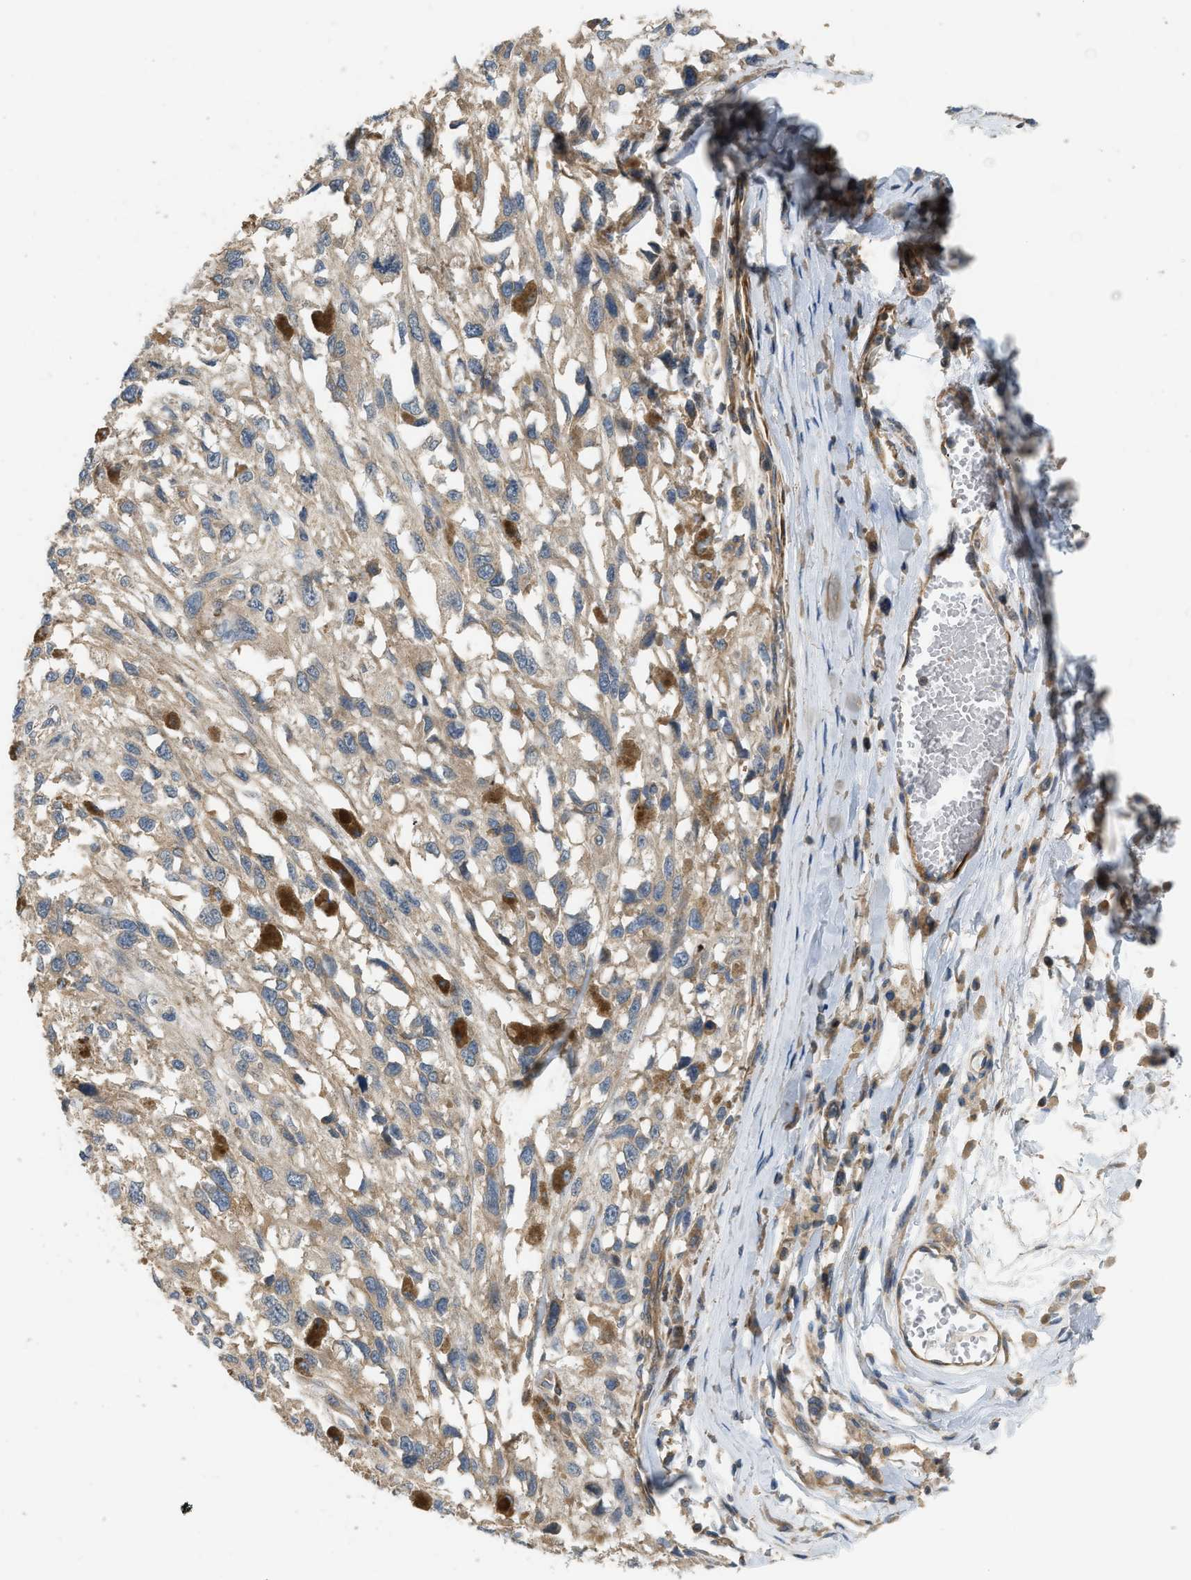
{"staining": {"intensity": "negative", "quantity": "none", "location": "none"}, "tissue": "melanoma", "cell_type": "Tumor cells", "image_type": "cancer", "snomed": [{"axis": "morphology", "description": "Malignant melanoma, Metastatic site"}, {"axis": "topography", "description": "Lymph node"}], "caption": "Immunohistochemistry (IHC) photomicrograph of neoplastic tissue: human malignant melanoma (metastatic site) stained with DAB (3,3'-diaminobenzidine) displays no significant protein positivity in tumor cells.", "gene": "BTN3A2", "patient": {"sex": "male", "age": 59}}